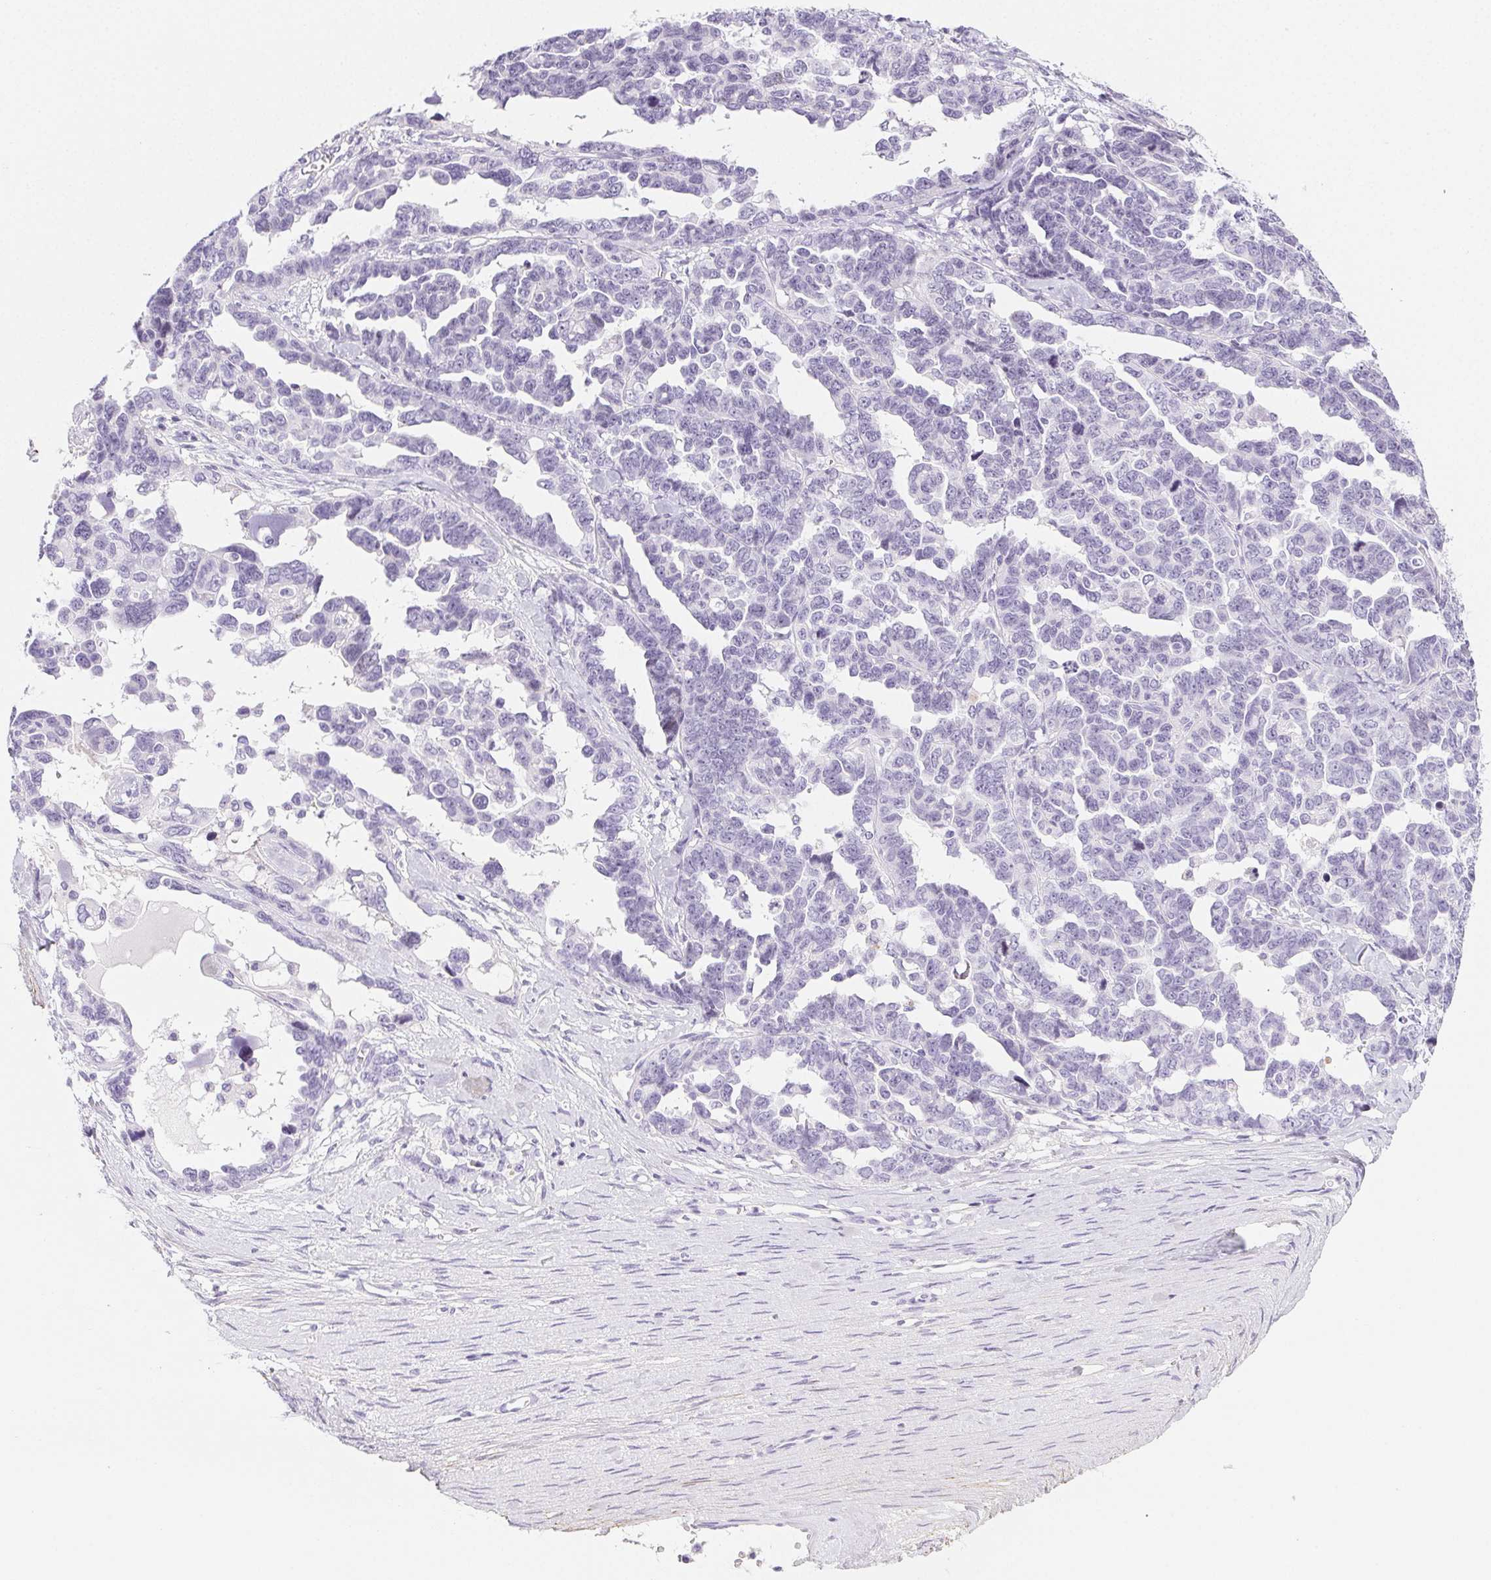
{"staining": {"intensity": "negative", "quantity": "none", "location": "none"}, "tissue": "ovarian cancer", "cell_type": "Tumor cells", "image_type": "cancer", "snomed": [{"axis": "morphology", "description": "Cystadenocarcinoma, serous, NOS"}, {"axis": "topography", "description": "Ovary"}], "caption": "A high-resolution image shows immunohistochemistry staining of ovarian cancer, which shows no significant staining in tumor cells.", "gene": "BEND2", "patient": {"sex": "female", "age": 69}}